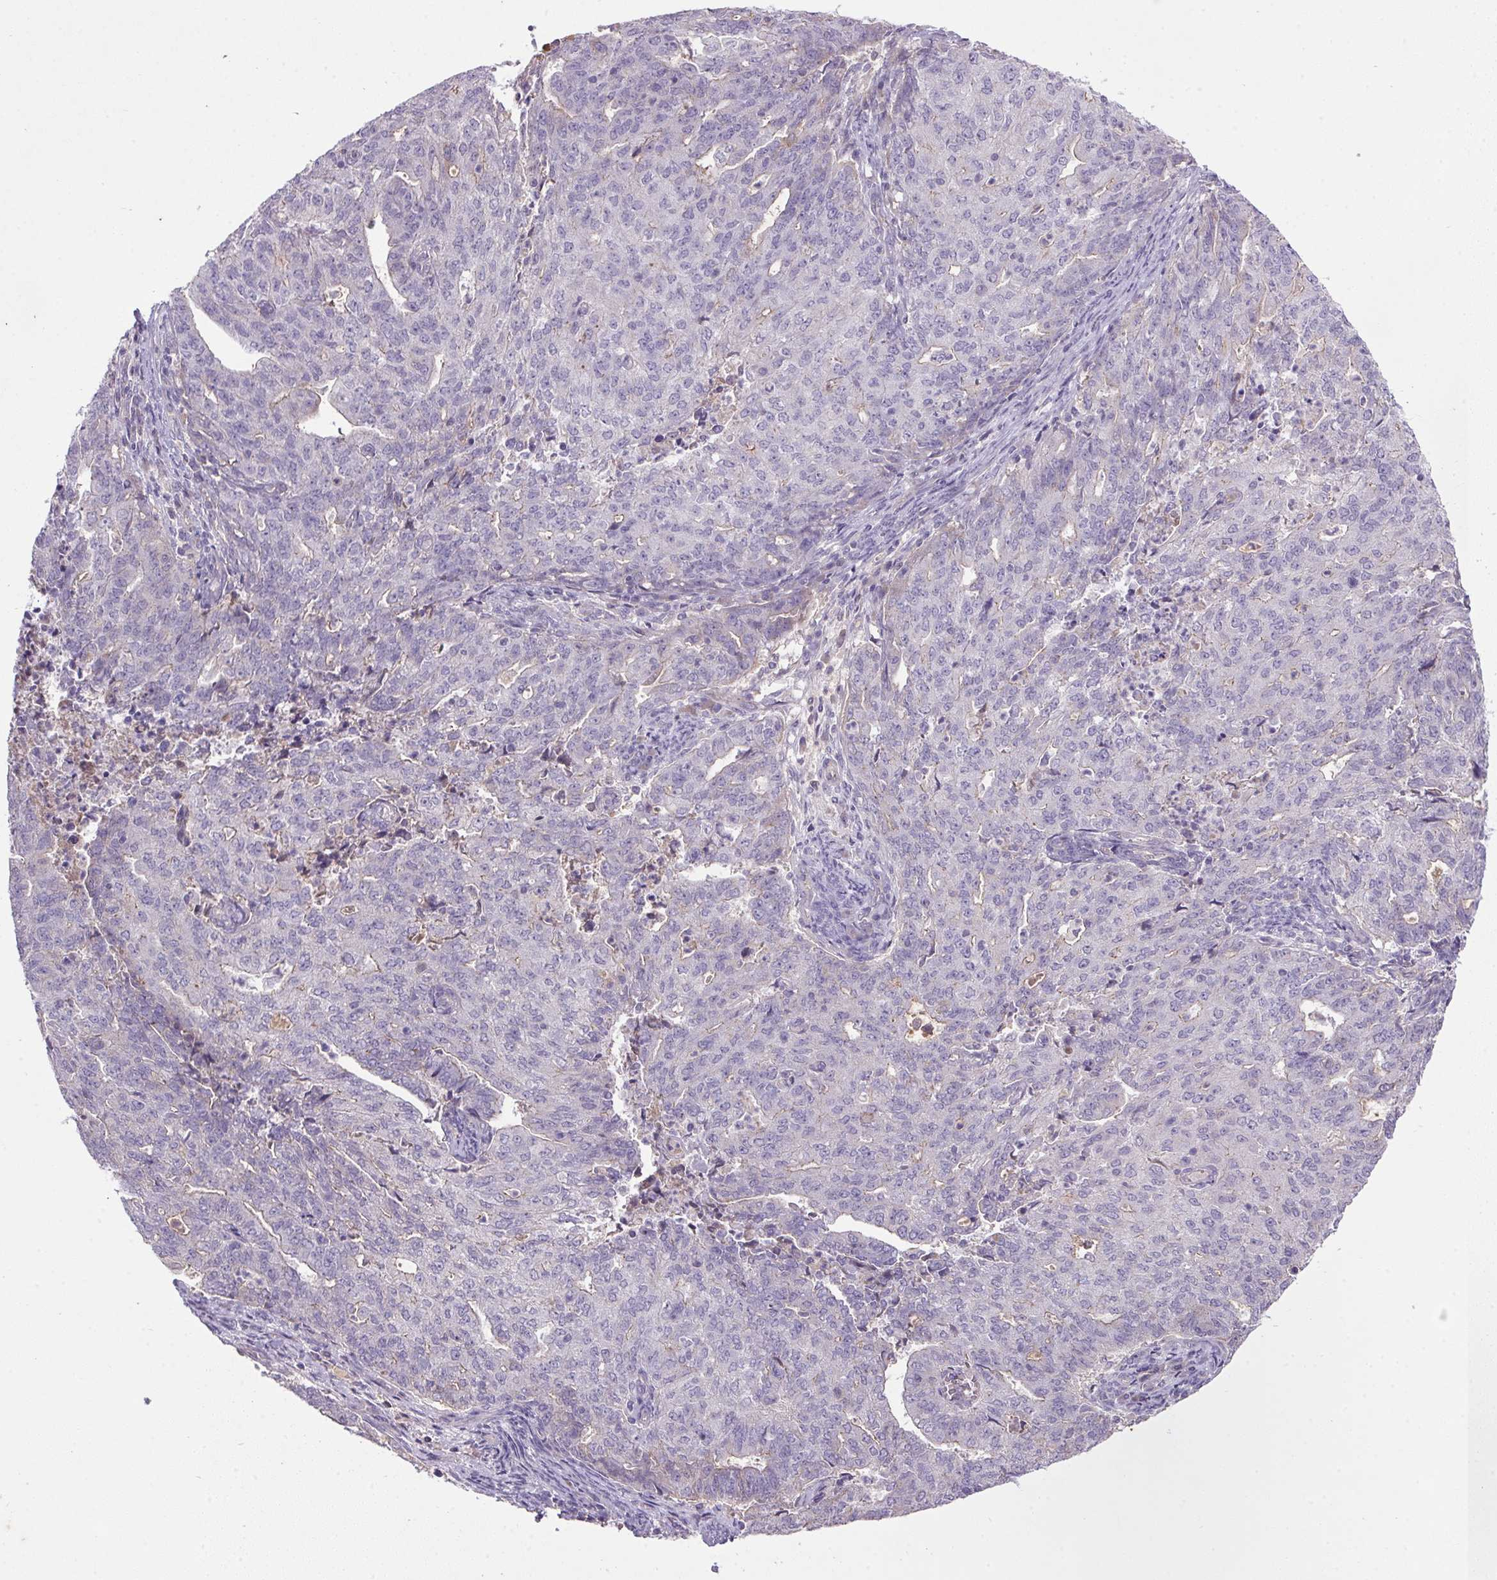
{"staining": {"intensity": "weak", "quantity": "<25%", "location": "cytoplasmic/membranous"}, "tissue": "endometrial cancer", "cell_type": "Tumor cells", "image_type": "cancer", "snomed": [{"axis": "morphology", "description": "Adenocarcinoma, NOS"}, {"axis": "topography", "description": "Endometrium"}], "caption": "Immunohistochemistry of endometrial cancer (adenocarcinoma) displays no staining in tumor cells.", "gene": "APOC4", "patient": {"sex": "female", "age": 82}}